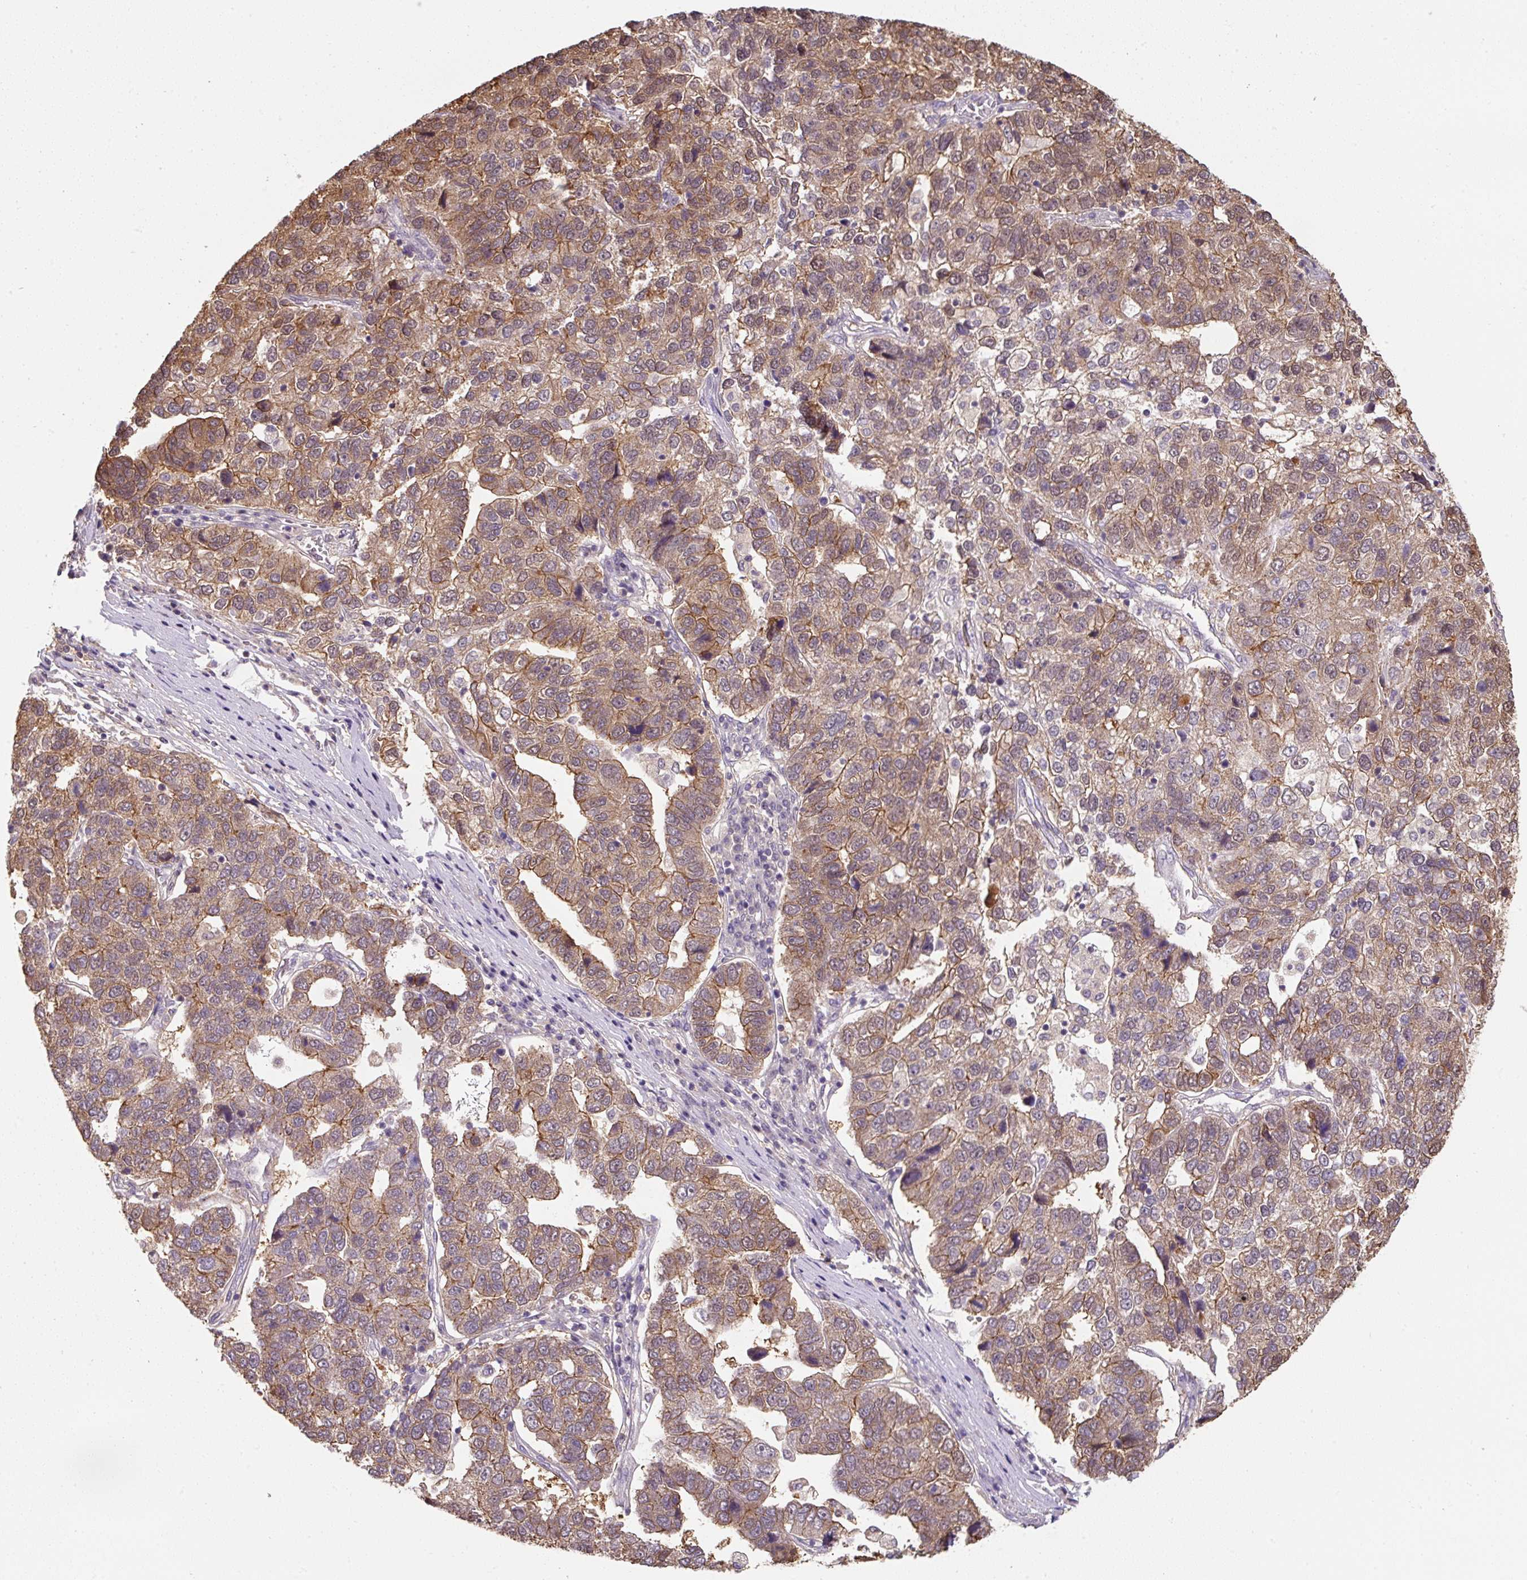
{"staining": {"intensity": "moderate", "quantity": "25%-75%", "location": "cytoplasmic/membranous"}, "tissue": "pancreatic cancer", "cell_type": "Tumor cells", "image_type": "cancer", "snomed": [{"axis": "morphology", "description": "Adenocarcinoma, NOS"}, {"axis": "topography", "description": "Pancreas"}], "caption": "Moderate cytoplasmic/membranous staining is seen in approximately 25%-75% of tumor cells in pancreatic cancer.", "gene": "ST13", "patient": {"sex": "female", "age": 61}}